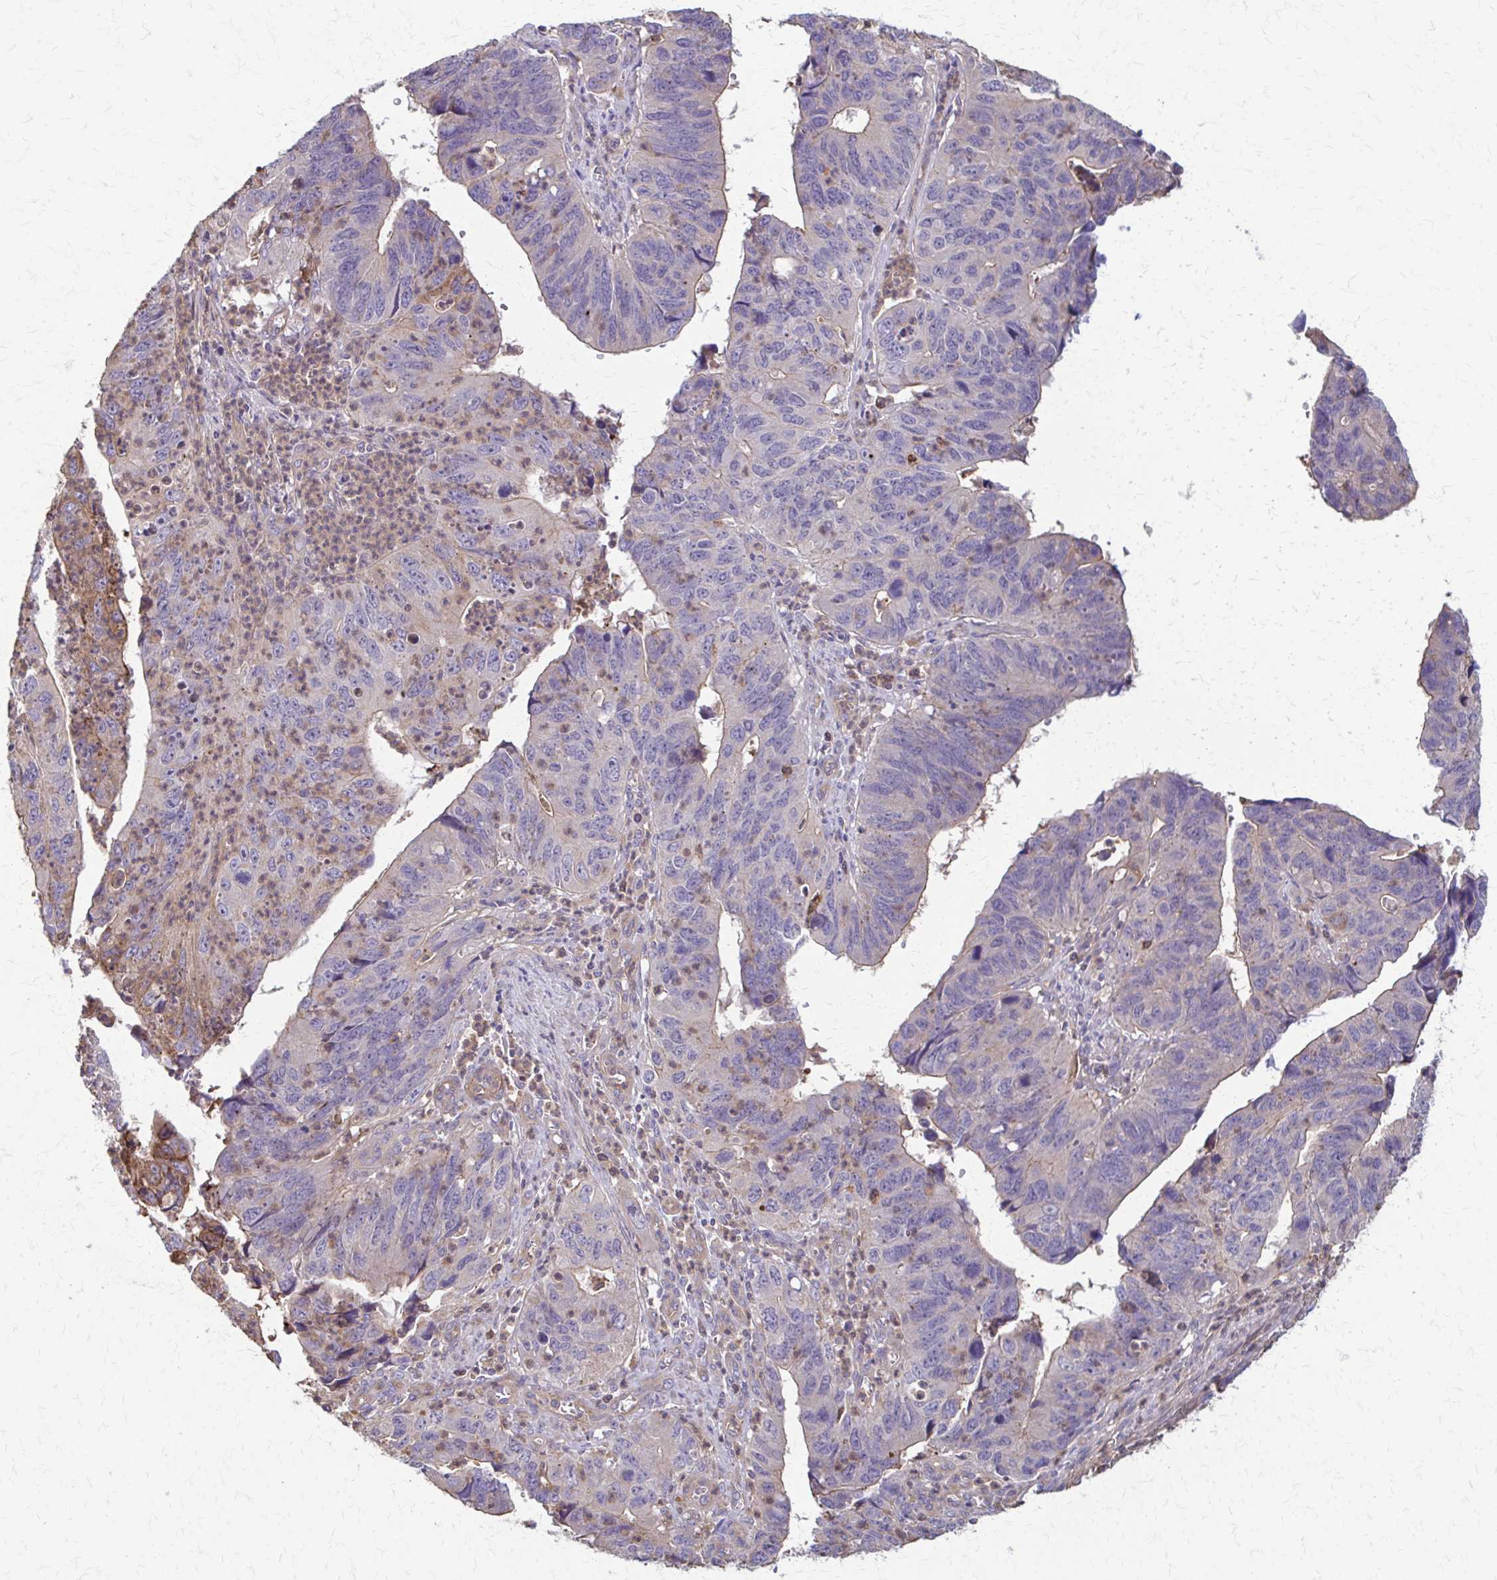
{"staining": {"intensity": "negative", "quantity": "none", "location": "none"}, "tissue": "stomach cancer", "cell_type": "Tumor cells", "image_type": "cancer", "snomed": [{"axis": "morphology", "description": "Adenocarcinoma, NOS"}, {"axis": "topography", "description": "Stomach"}], "caption": "The micrograph demonstrates no significant positivity in tumor cells of stomach cancer (adenocarcinoma).", "gene": "DSP", "patient": {"sex": "male", "age": 59}}